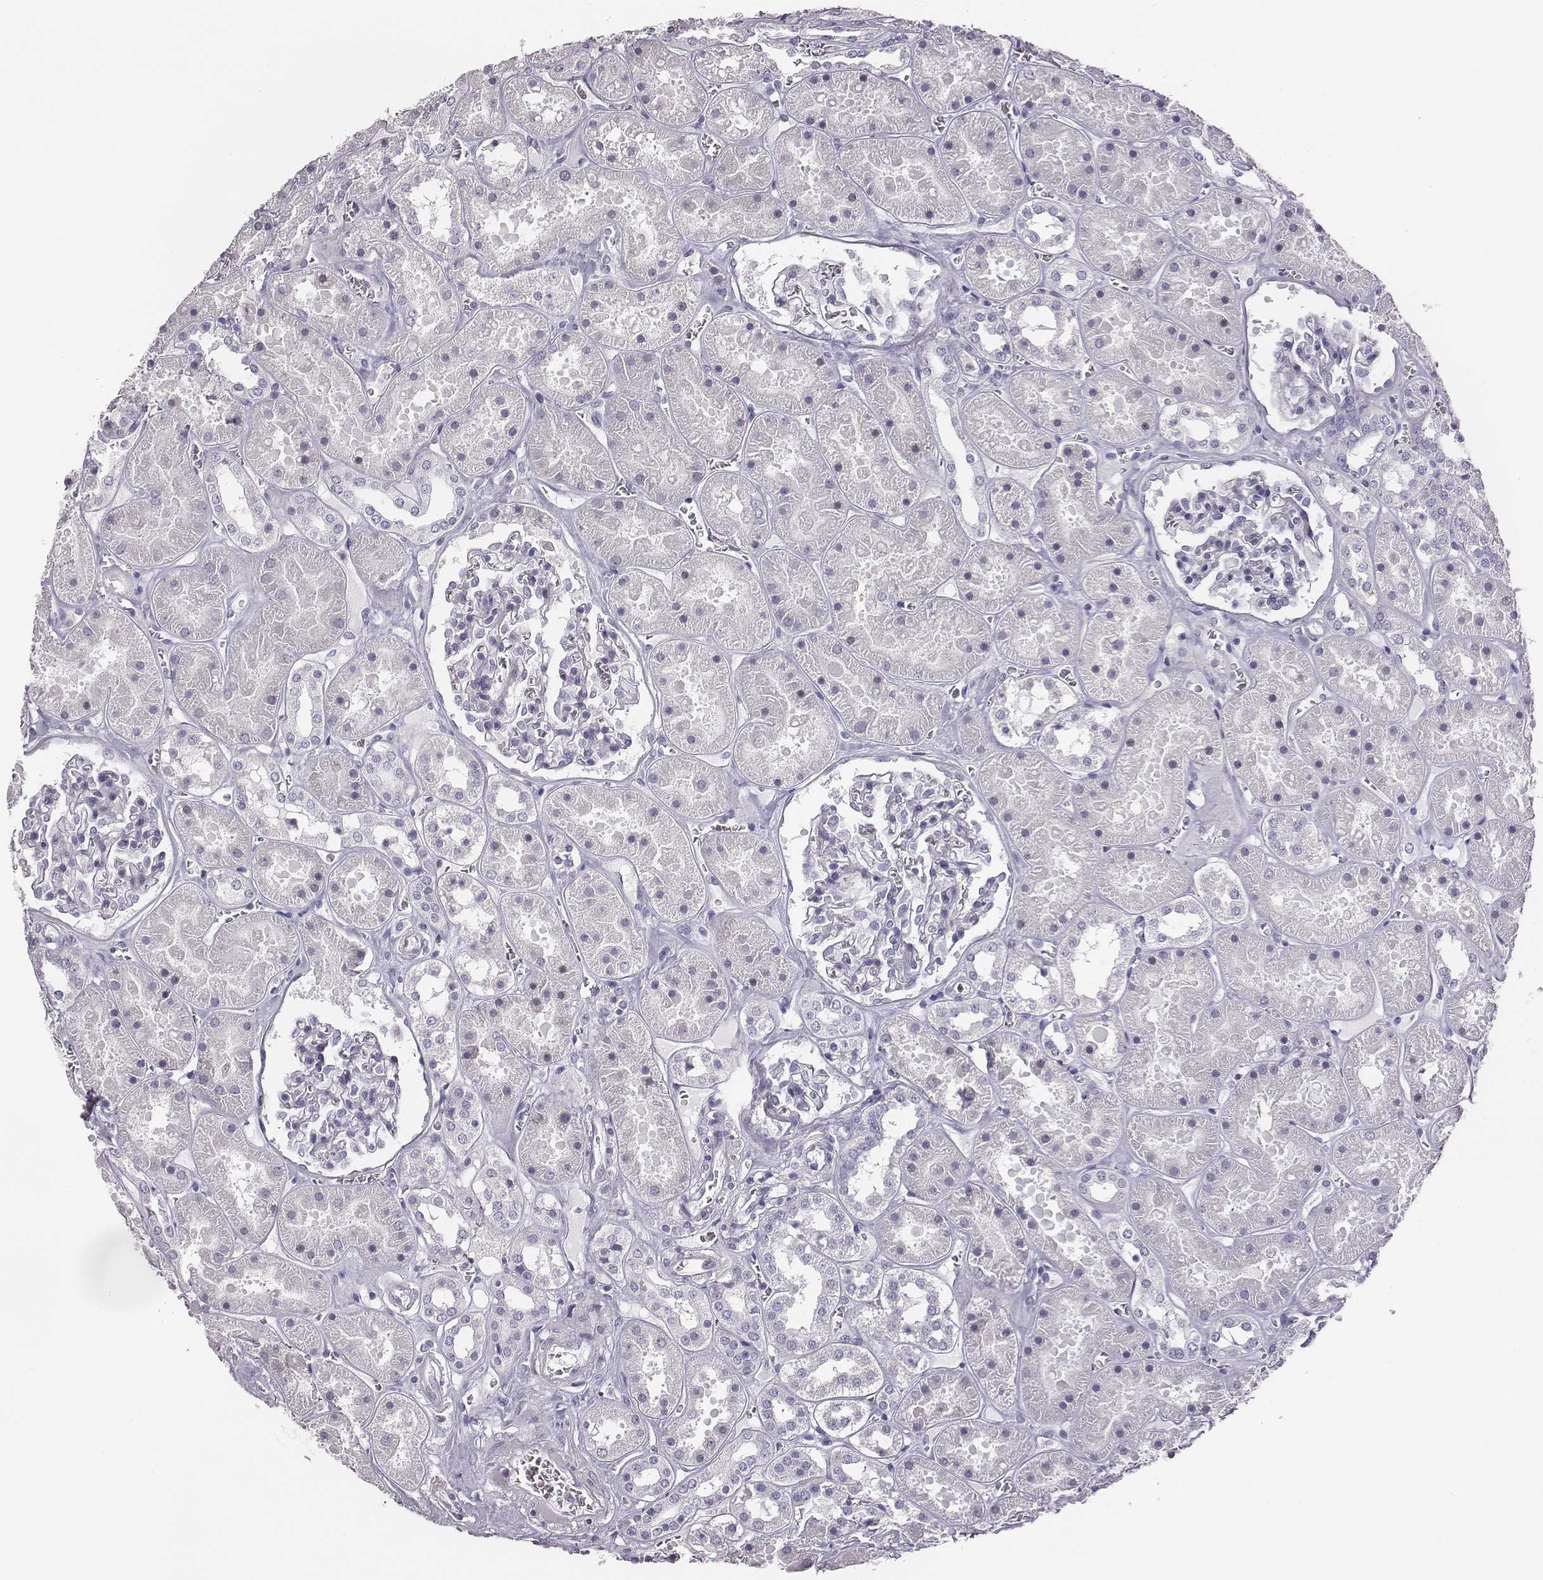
{"staining": {"intensity": "negative", "quantity": "none", "location": "none"}, "tissue": "kidney", "cell_type": "Cells in glomeruli", "image_type": "normal", "snomed": [{"axis": "morphology", "description": "Normal tissue, NOS"}, {"axis": "topography", "description": "Kidney"}], "caption": "IHC of benign human kidney reveals no positivity in cells in glomeruli. Brightfield microscopy of immunohistochemistry (IHC) stained with DAB (brown) and hematoxylin (blue), captured at high magnification.", "gene": "ADAM7", "patient": {"sex": "female", "age": 41}}